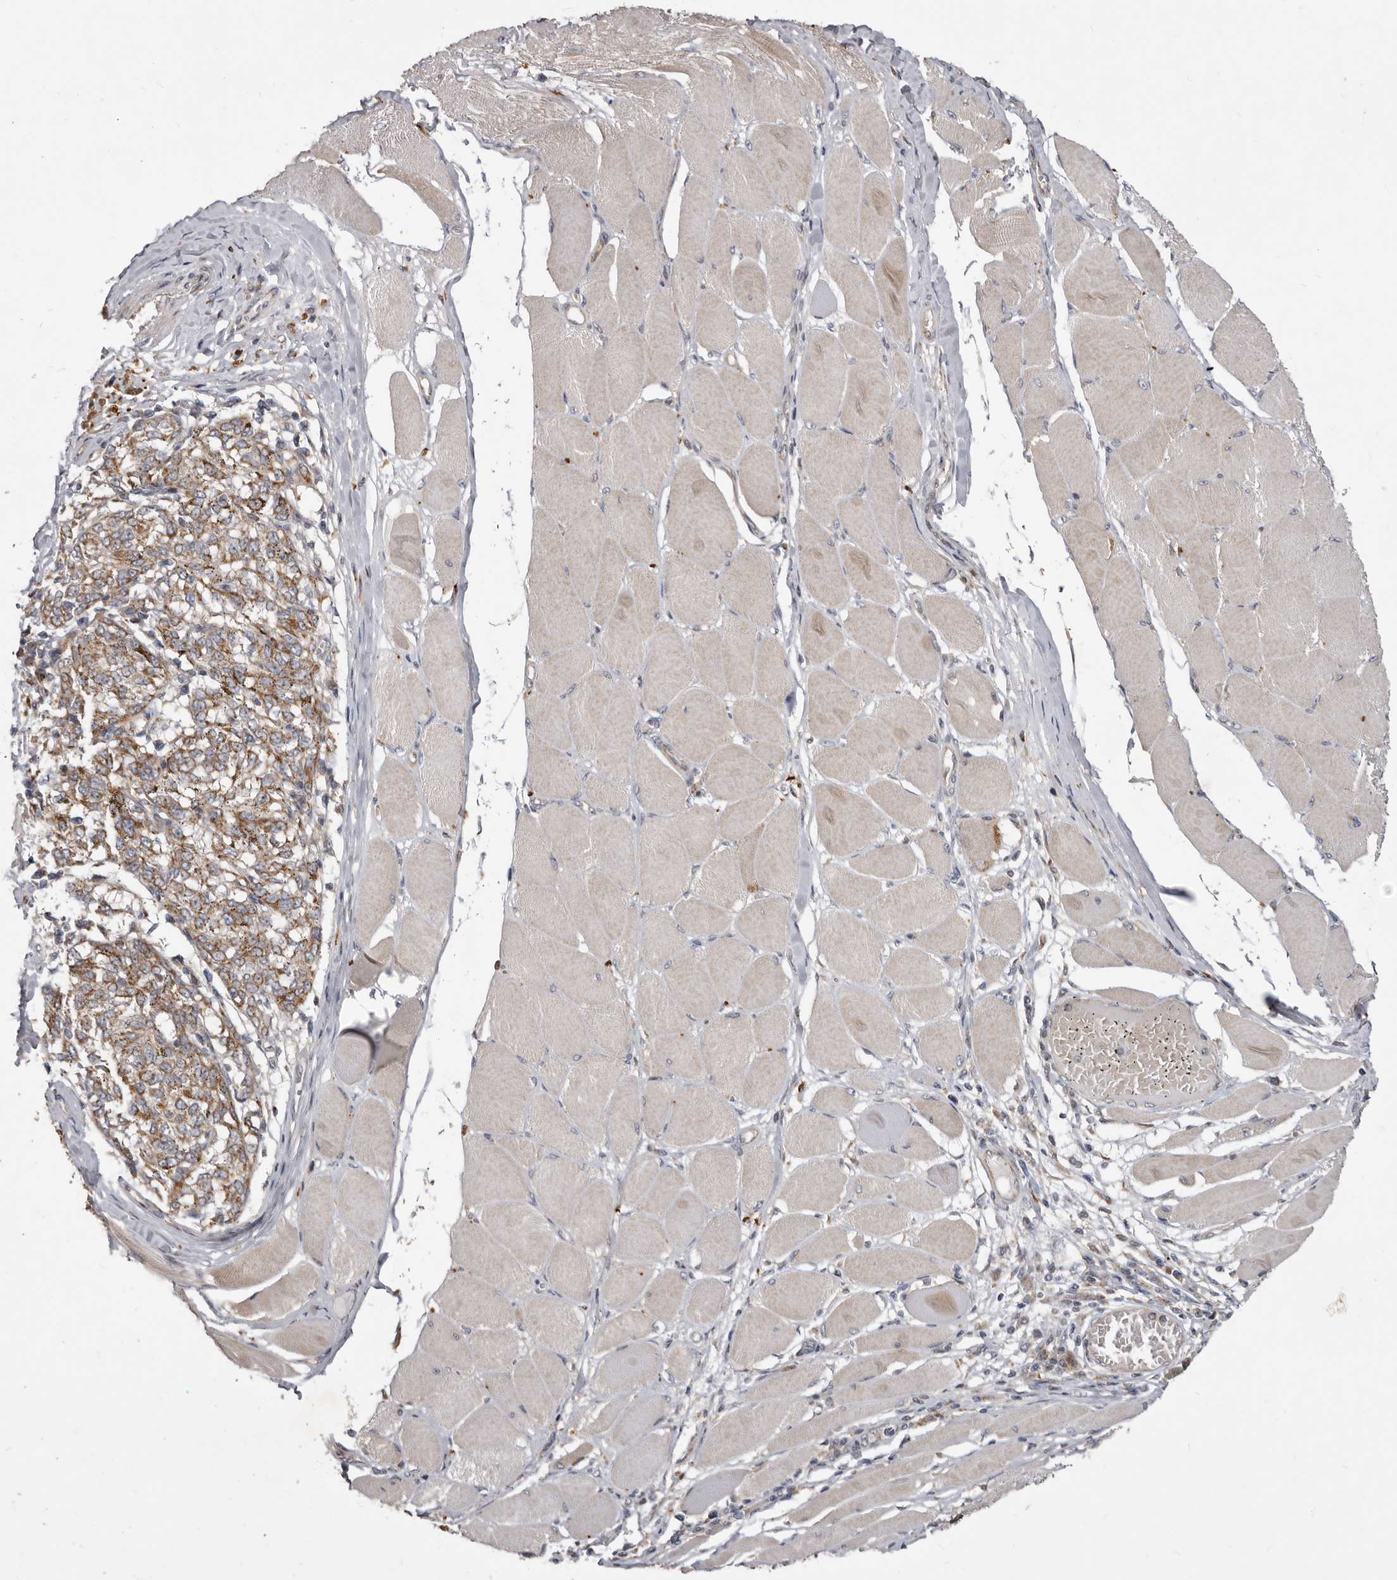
{"staining": {"intensity": "weak", "quantity": ">75%", "location": "cytoplasmic/membranous,nuclear"}, "tissue": "melanoma", "cell_type": "Tumor cells", "image_type": "cancer", "snomed": [{"axis": "morphology", "description": "Malignant melanoma, NOS"}, {"axis": "topography", "description": "Skin"}], "caption": "Immunohistochemistry micrograph of neoplastic tissue: human malignant melanoma stained using immunohistochemistry exhibits low levels of weak protein expression localized specifically in the cytoplasmic/membranous and nuclear of tumor cells, appearing as a cytoplasmic/membranous and nuclear brown color.", "gene": "SMC4", "patient": {"sex": "female", "age": 72}}